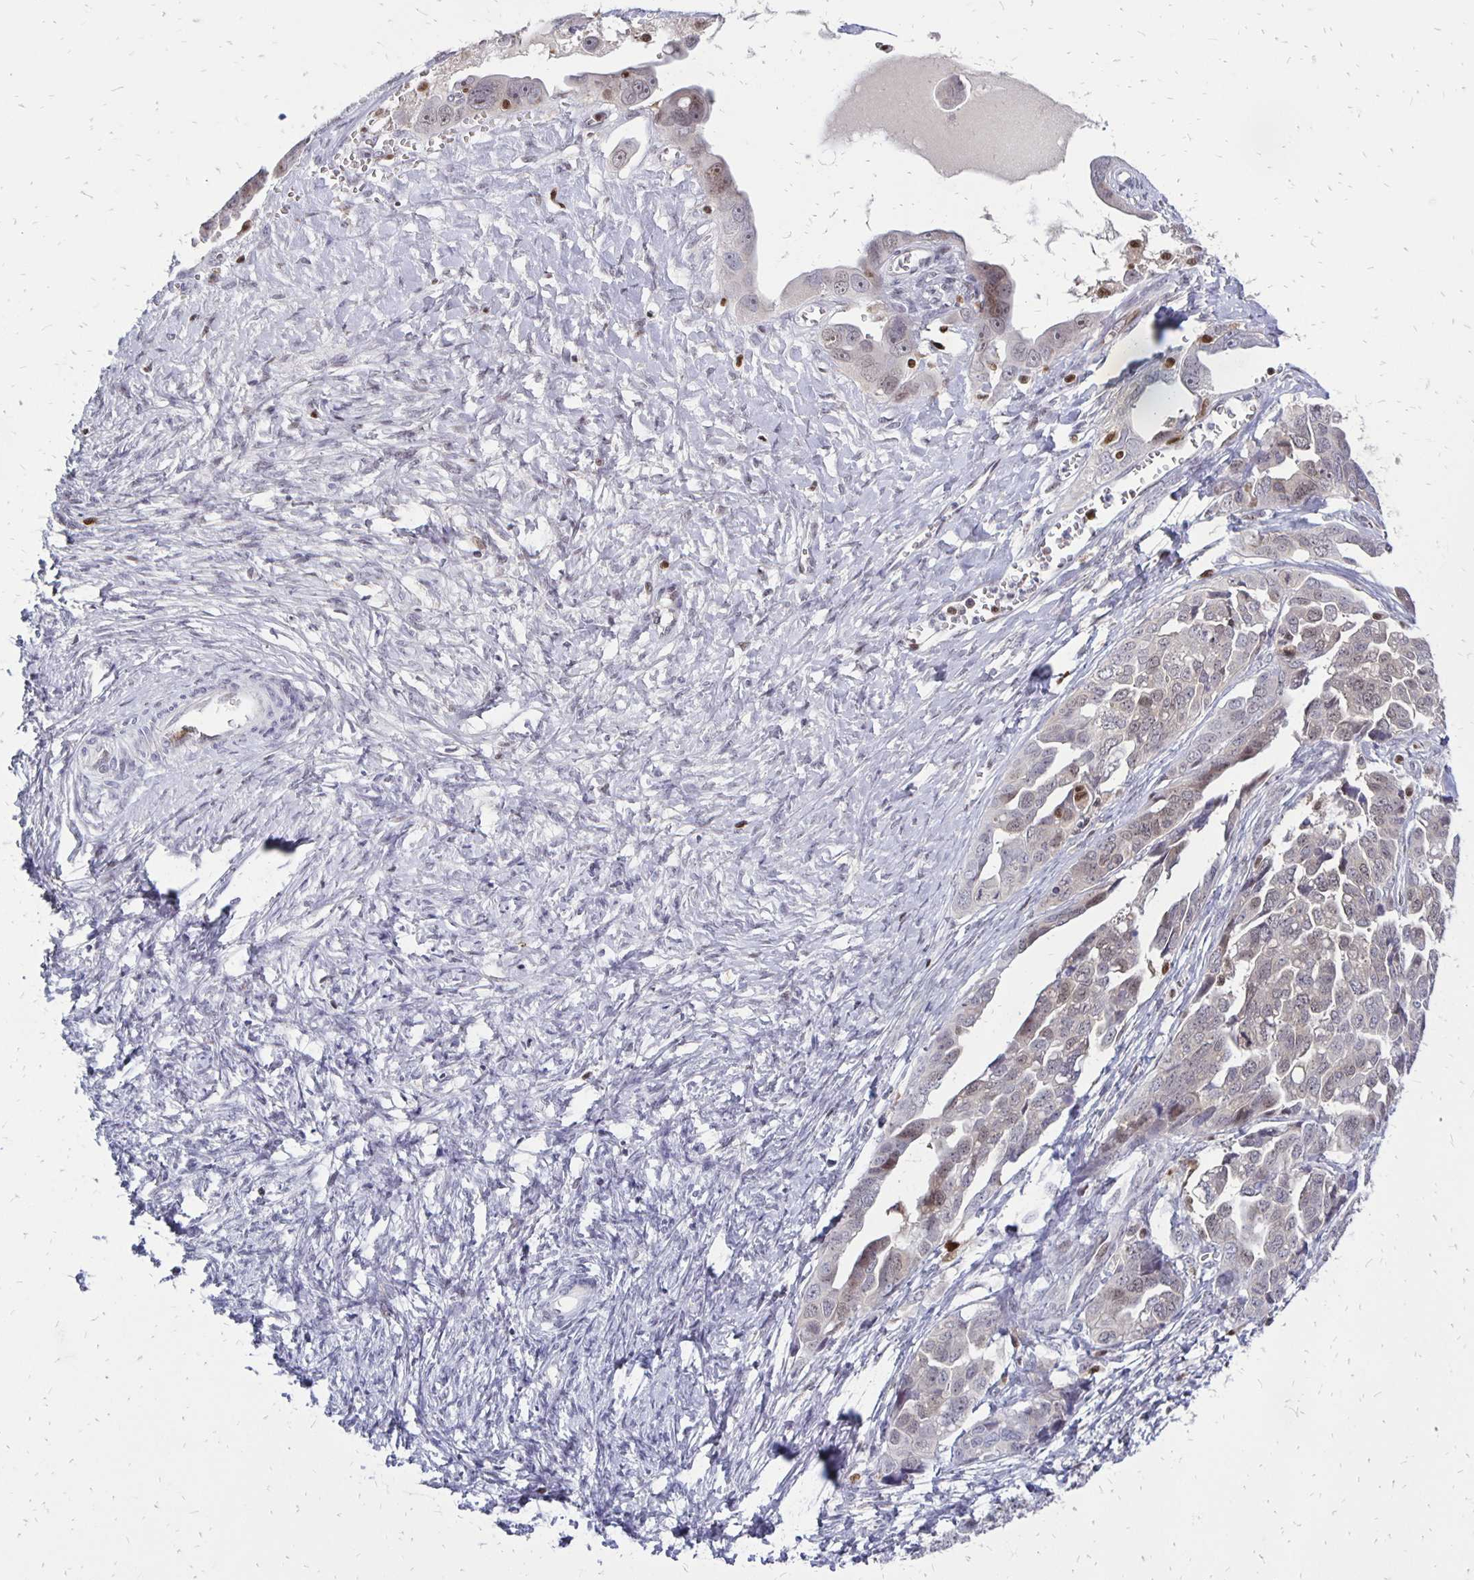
{"staining": {"intensity": "weak", "quantity": "<25%", "location": "nuclear"}, "tissue": "ovarian cancer", "cell_type": "Tumor cells", "image_type": "cancer", "snomed": [{"axis": "morphology", "description": "Cystadenocarcinoma, serous, NOS"}, {"axis": "topography", "description": "Ovary"}], "caption": "A high-resolution photomicrograph shows immunohistochemistry (IHC) staining of ovarian cancer (serous cystadenocarcinoma), which displays no significant positivity in tumor cells. (DAB (3,3'-diaminobenzidine) immunohistochemistry visualized using brightfield microscopy, high magnification).", "gene": "DCK", "patient": {"sex": "female", "age": 59}}